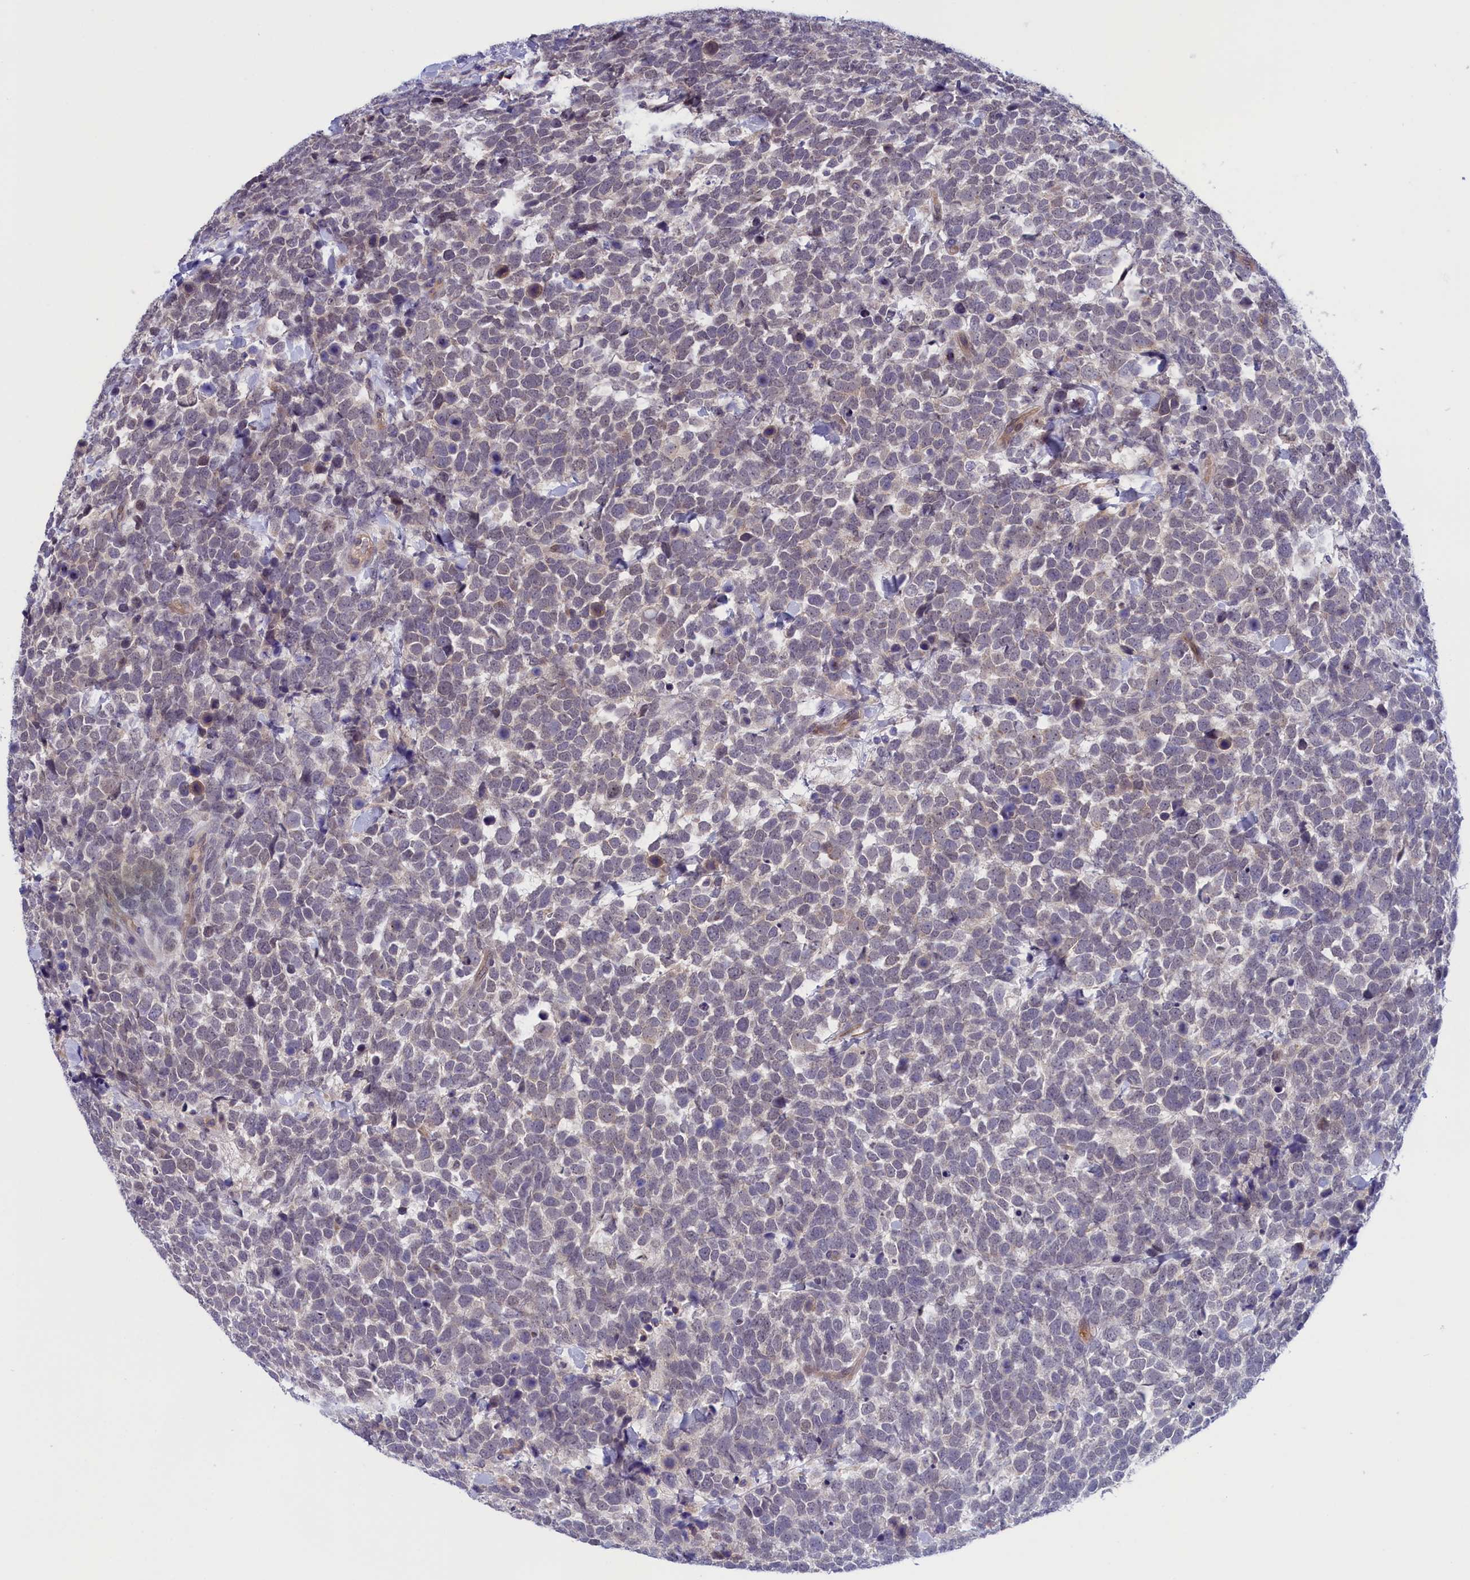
{"staining": {"intensity": "weak", "quantity": "<25%", "location": "nuclear"}, "tissue": "urothelial cancer", "cell_type": "Tumor cells", "image_type": "cancer", "snomed": [{"axis": "morphology", "description": "Urothelial carcinoma, High grade"}, {"axis": "topography", "description": "Urinary bladder"}], "caption": "Immunohistochemical staining of human urothelial carcinoma (high-grade) displays no significant expression in tumor cells.", "gene": "IGFALS", "patient": {"sex": "female", "age": 82}}